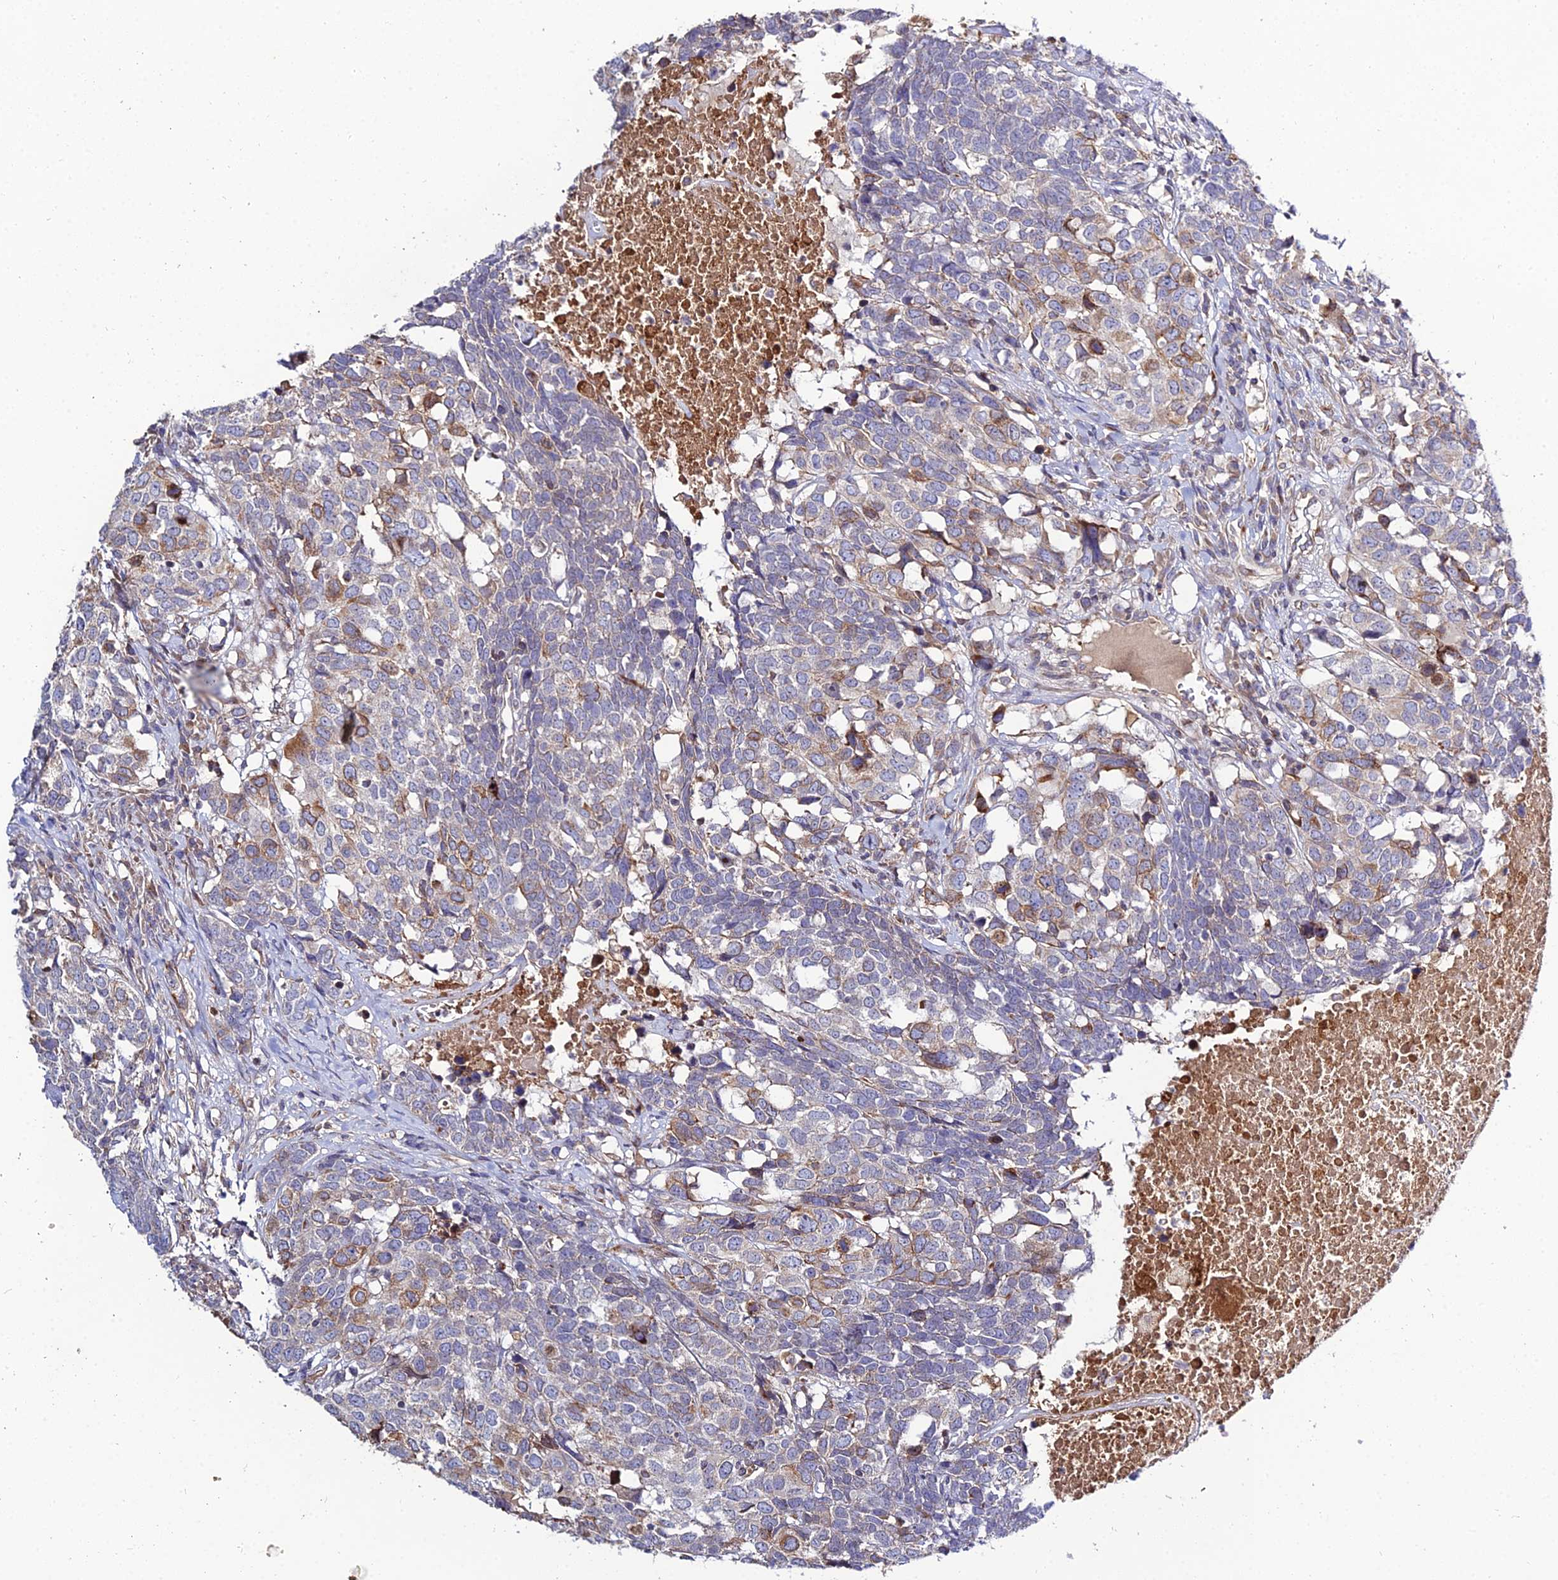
{"staining": {"intensity": "moderate", "quantity": "<25%", "location": "cytoplasmic/membranous"}, "tissue": "head and neck cancer", "cell_type": "Tumor cells", "image_type": "cancer", "snomed": [{"axis": "morphology", "description": "Squamous cell carcinoma, NOS"}, {"axis": "topography", "description": "Head-Neck"}], "caption": "Head and neck cancer (squamous cell carcinoma) tissue reveals moderate cytoplasmic/membranous positivity in about <25% of tumor cells, visualized by immunohistochemistry.", "gene": "ARL6IP1", "patient": {"sex": "male", "age": 66}}